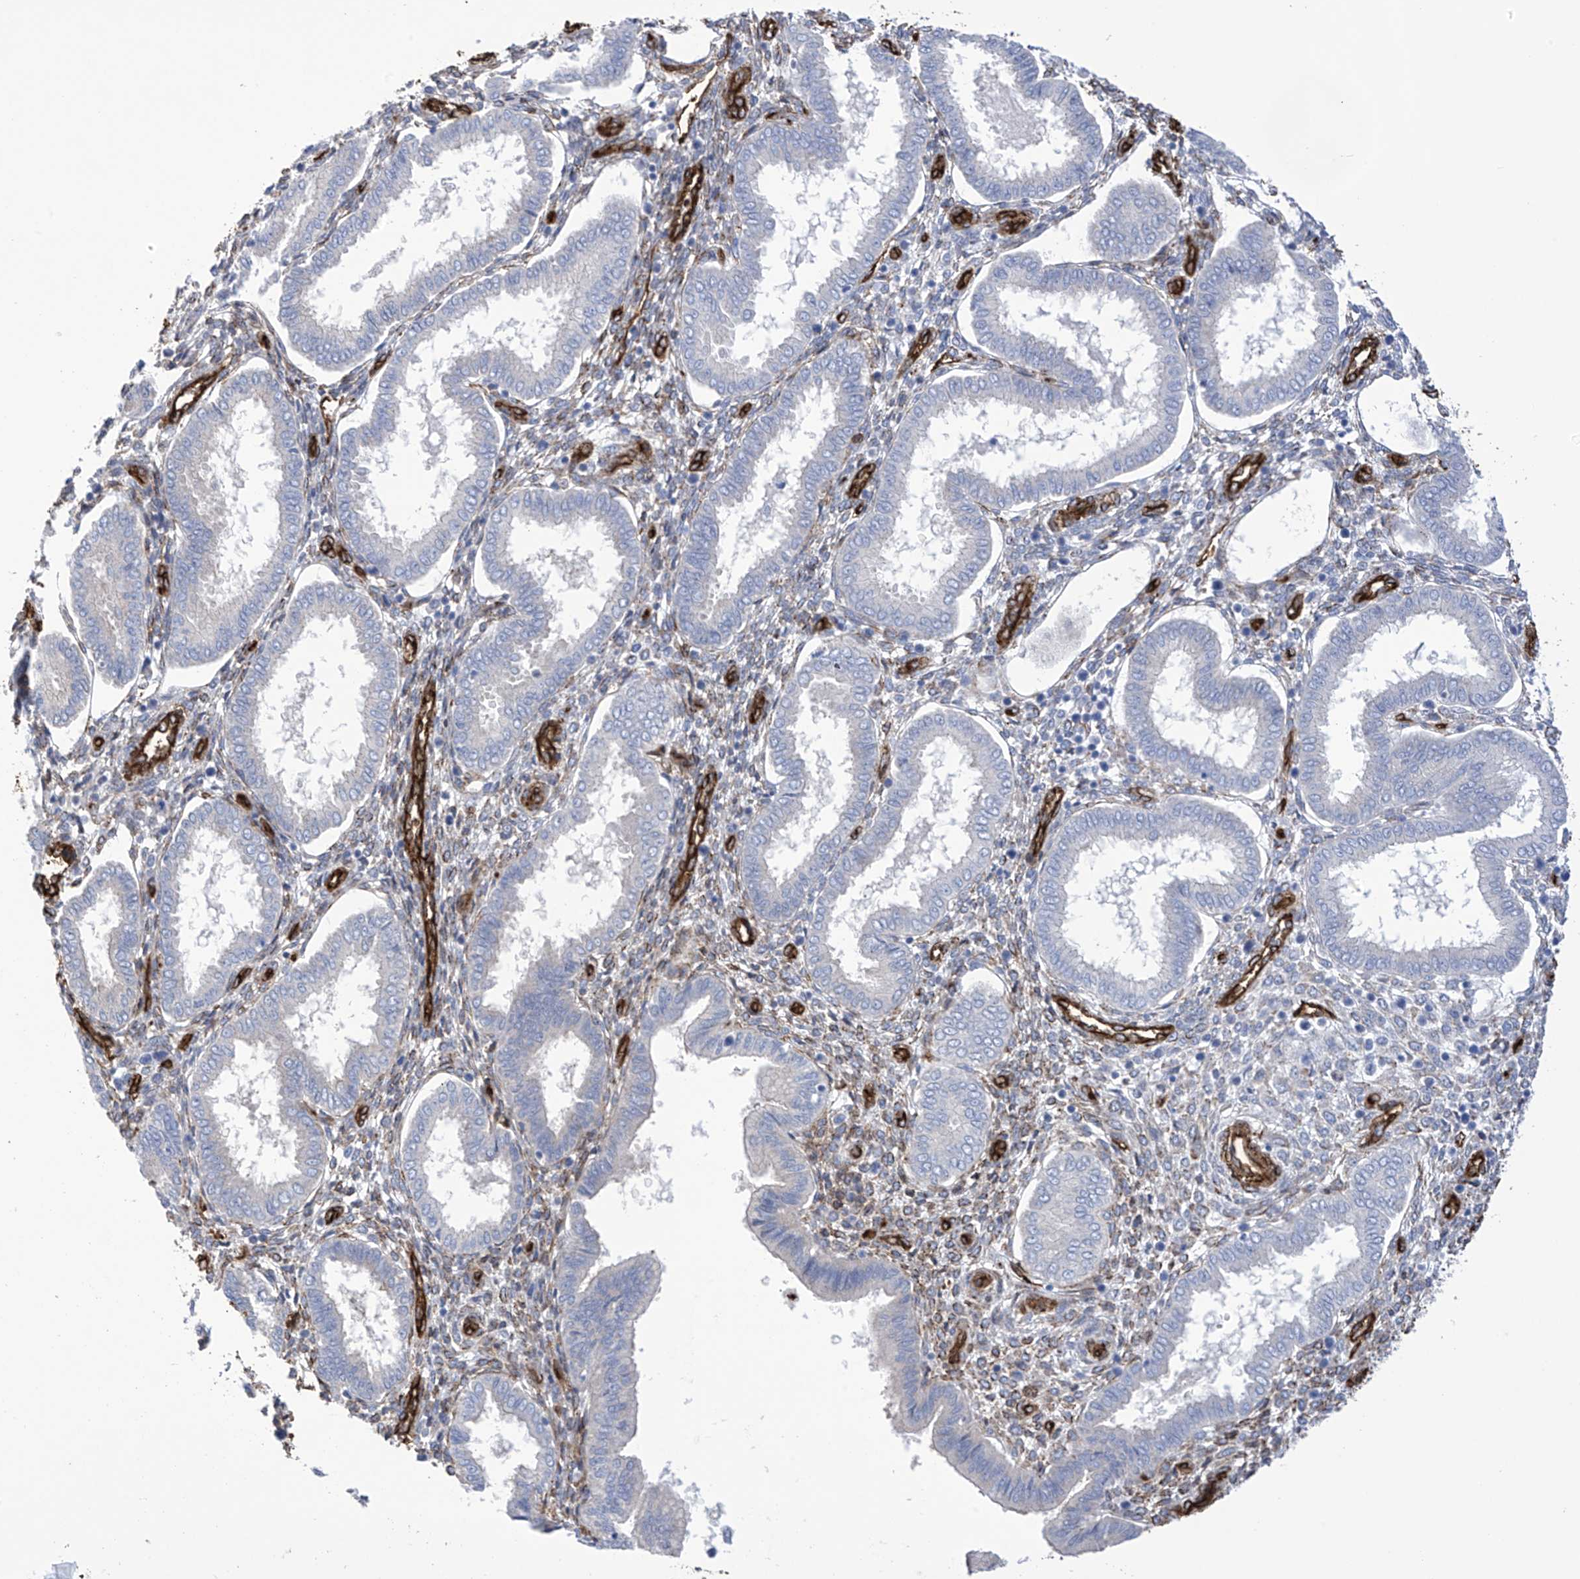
{"staining": {"intensity": "moderate", "quantity": "25%-75%", "location": "cytoplasmic/membranous"}, "tissue": "endometrium", "cell_type": "Cells in endometrial stroma", "image_type": "normal", "snomed": [{"axis": "morphology", "description": "Normal tissue, NOS"}, {"axis": "topography", "description": "Endometrium"}], "caption": "IHC of normal endometrium shows medium levels of moderate cytoplasmic/membranous expression in about 25%-75% of cells in endometrial stroma.", "gene": "UBTD1", "patient": {"sex": "female", "age": 24}}